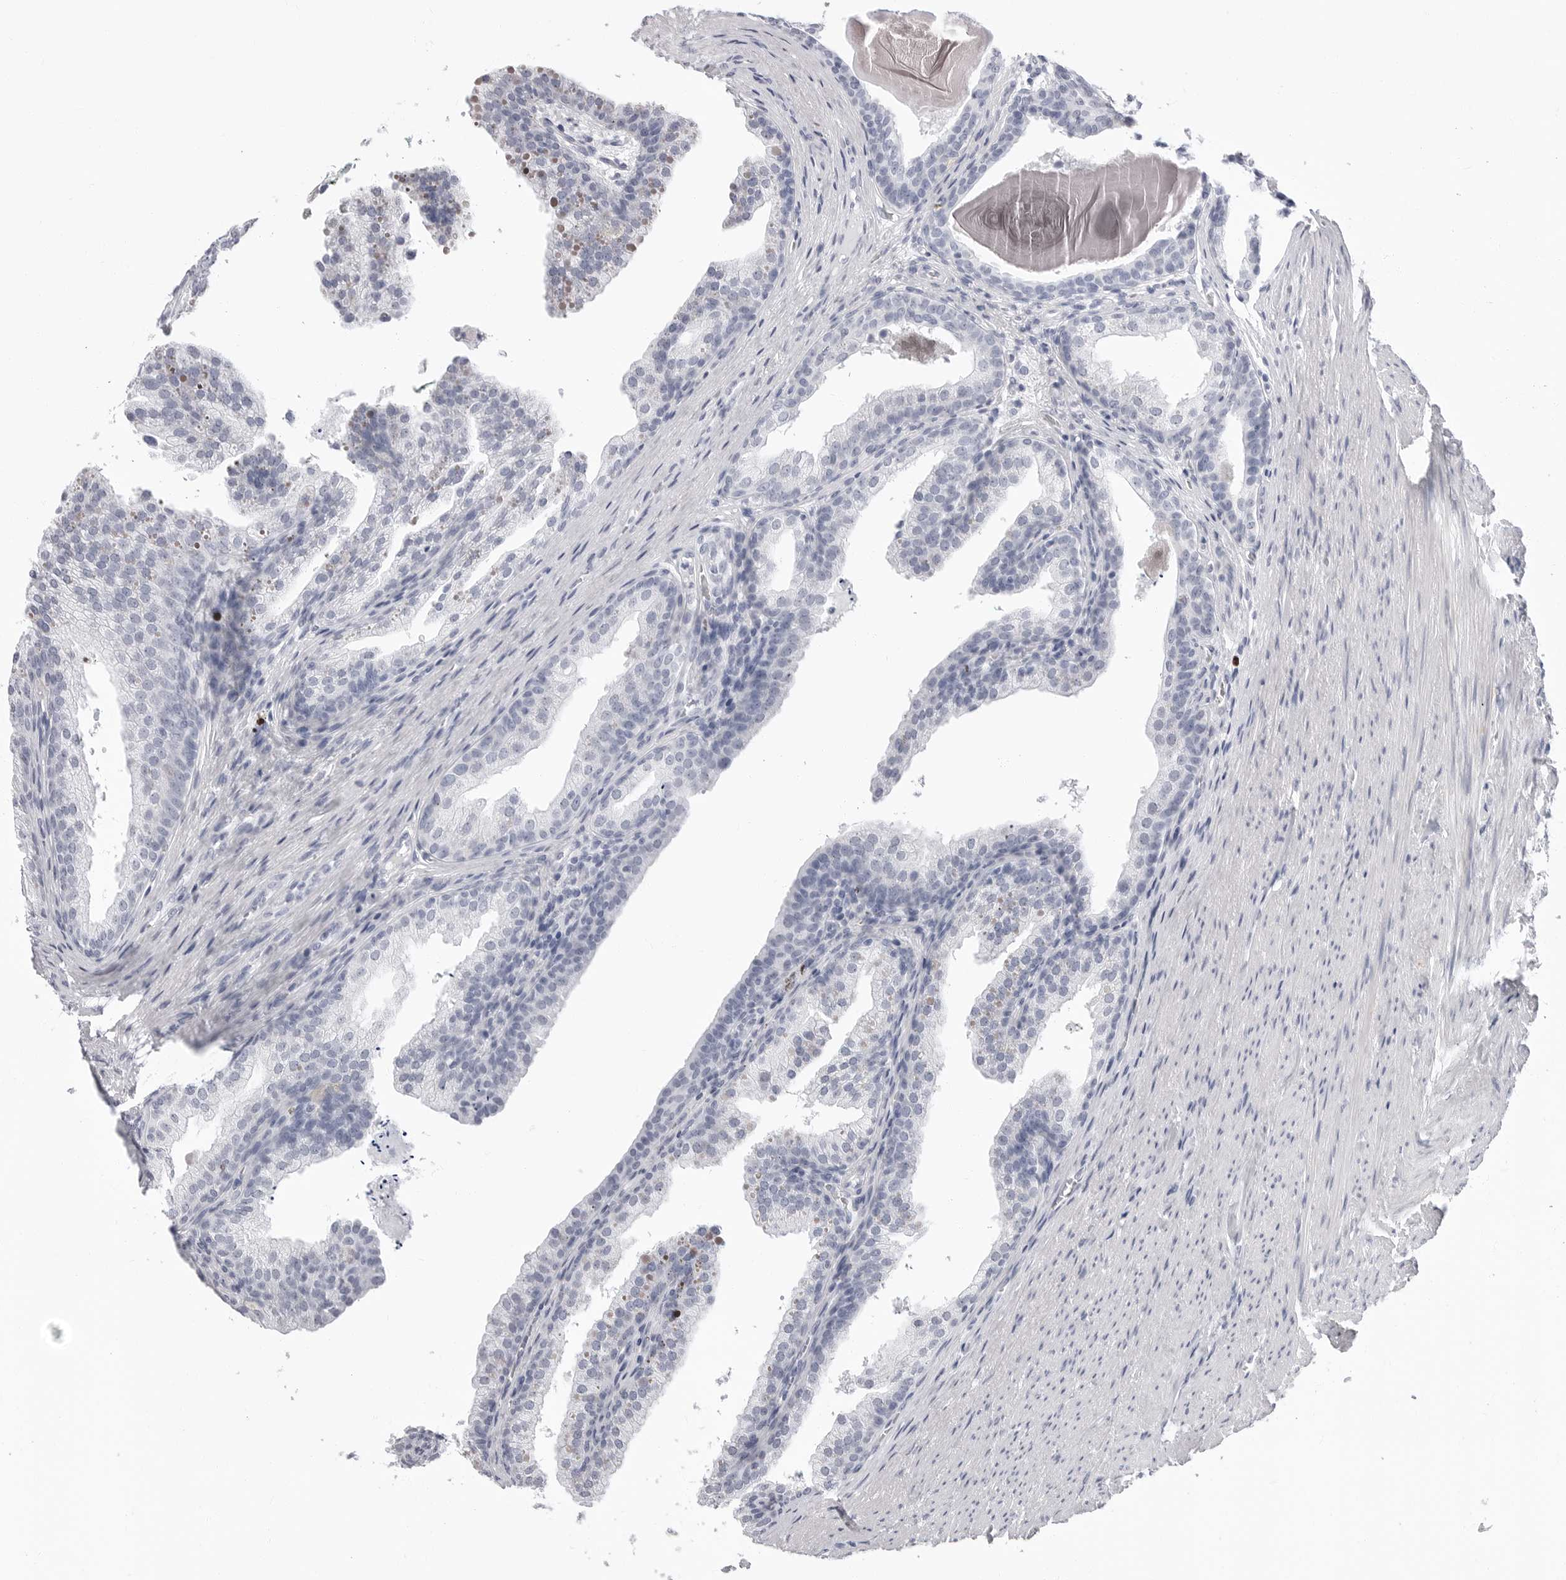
{"staining": {"intensity": "negative", "quantity": "none", "location": "none"}, "tissue": "prostate cancer", "cell_type": "Tumor cells", "image_type": "cancer", "snomed": [{"axis": "morphology", "description": "Adenocarcinoma, High grade"}, {"axis": "topography", "description": "Prostate"}], "caption": "Prostate high-grade adenocarcinoma stained for a protein using immunohistochemistry exhibits no expression tumor cells.", "gene": "ERICH3", "patient": {"sex": "male", "age": 62}}